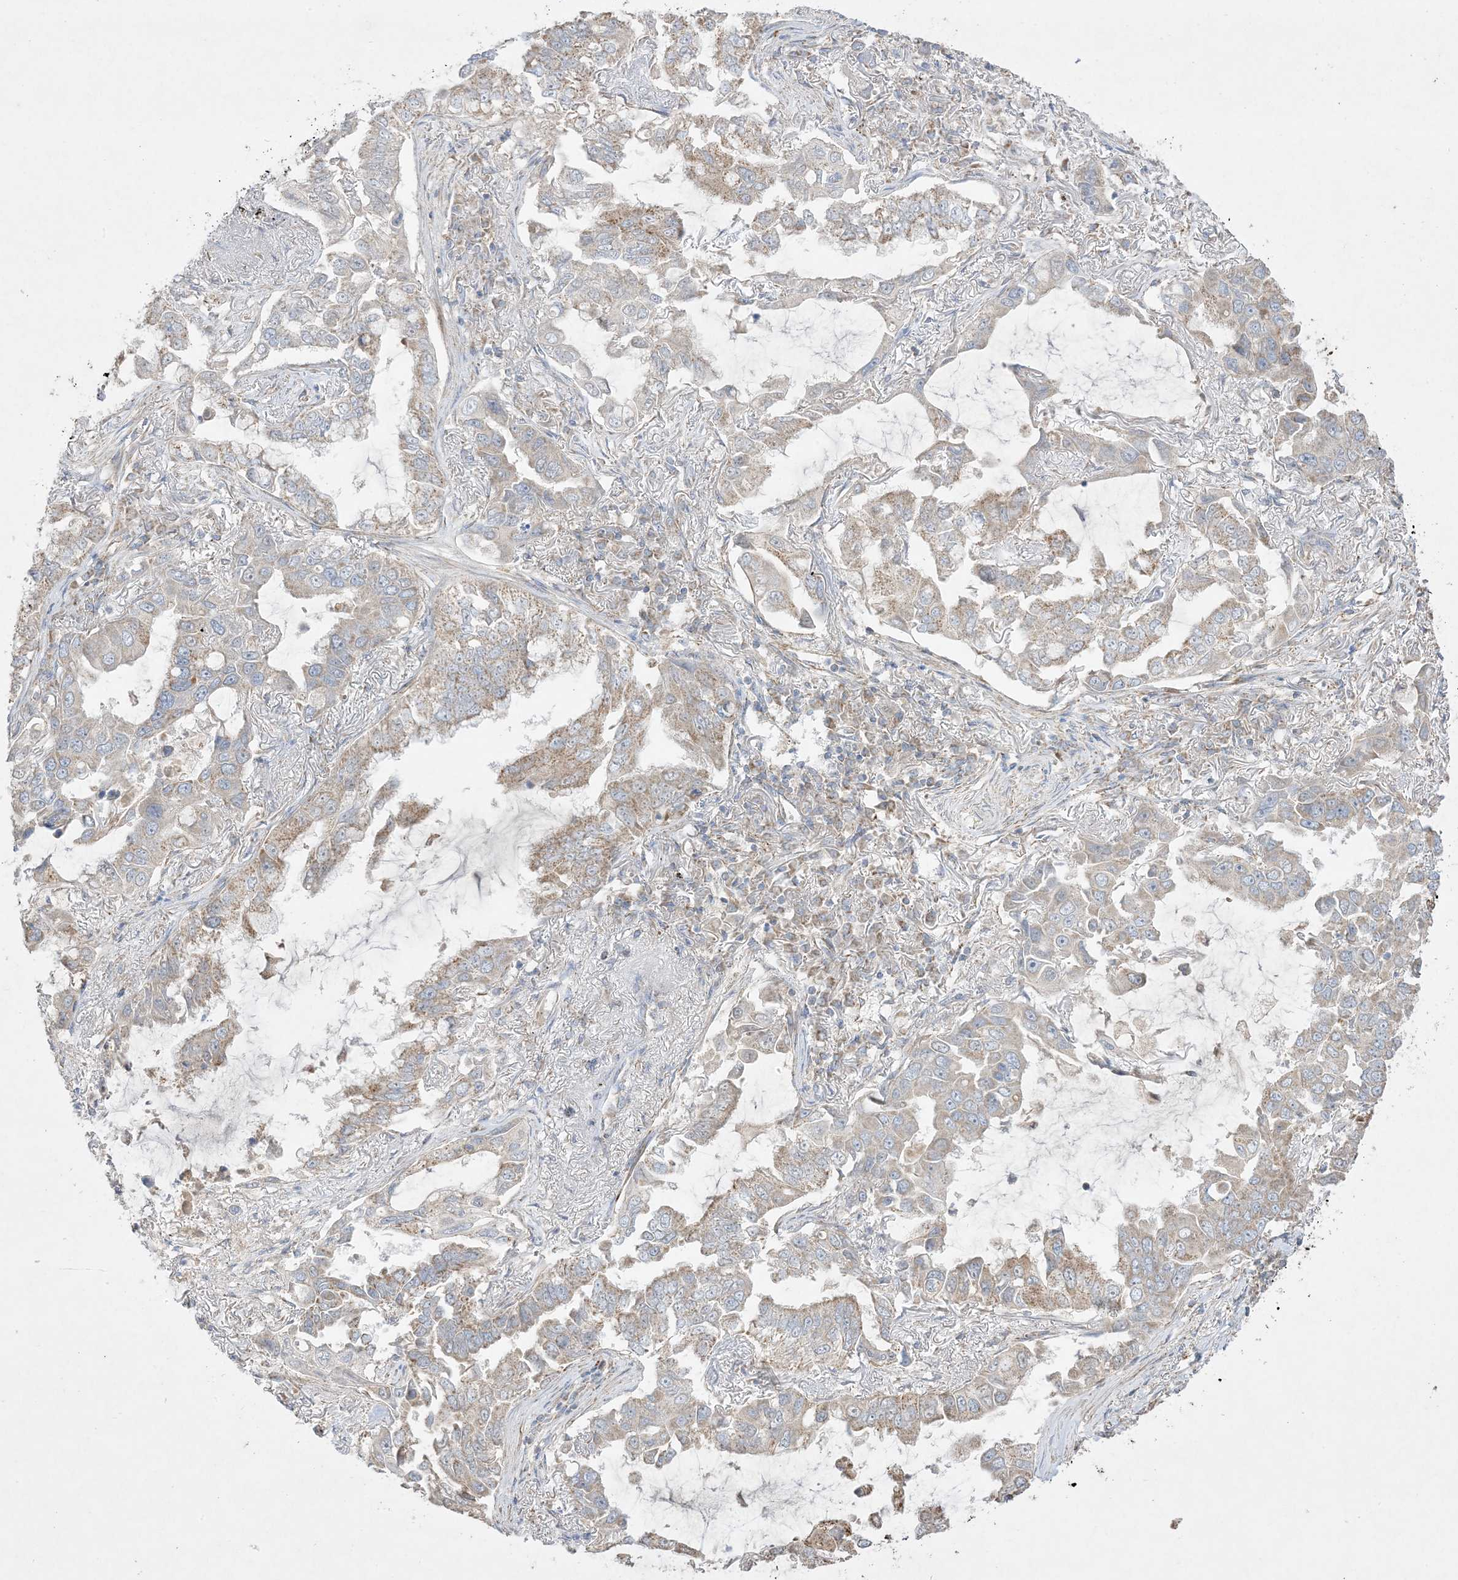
{"staining": {"intensity": "moderate", "quantity": "<25%", "location": "cytoplasmic/membranous"}, "tissue": "lung cancer", "cell_type": "Tumor cells", "image_type": "cancer", "snomed": [{"axis": "morphology", "description": "Adenocarcinoma, NOS"}, {"axis": "topography", "description": "Lung"}], "caption": "Approximately <25% of tumor cells in human adenocarcinoma (lung) demonstrate moderate cytoplasmic/membranous protein staining as visualized by brown immunohistochemical staining.", "gene": "NDUFAF3", "patient": {"sex": "male", "age": 64}}